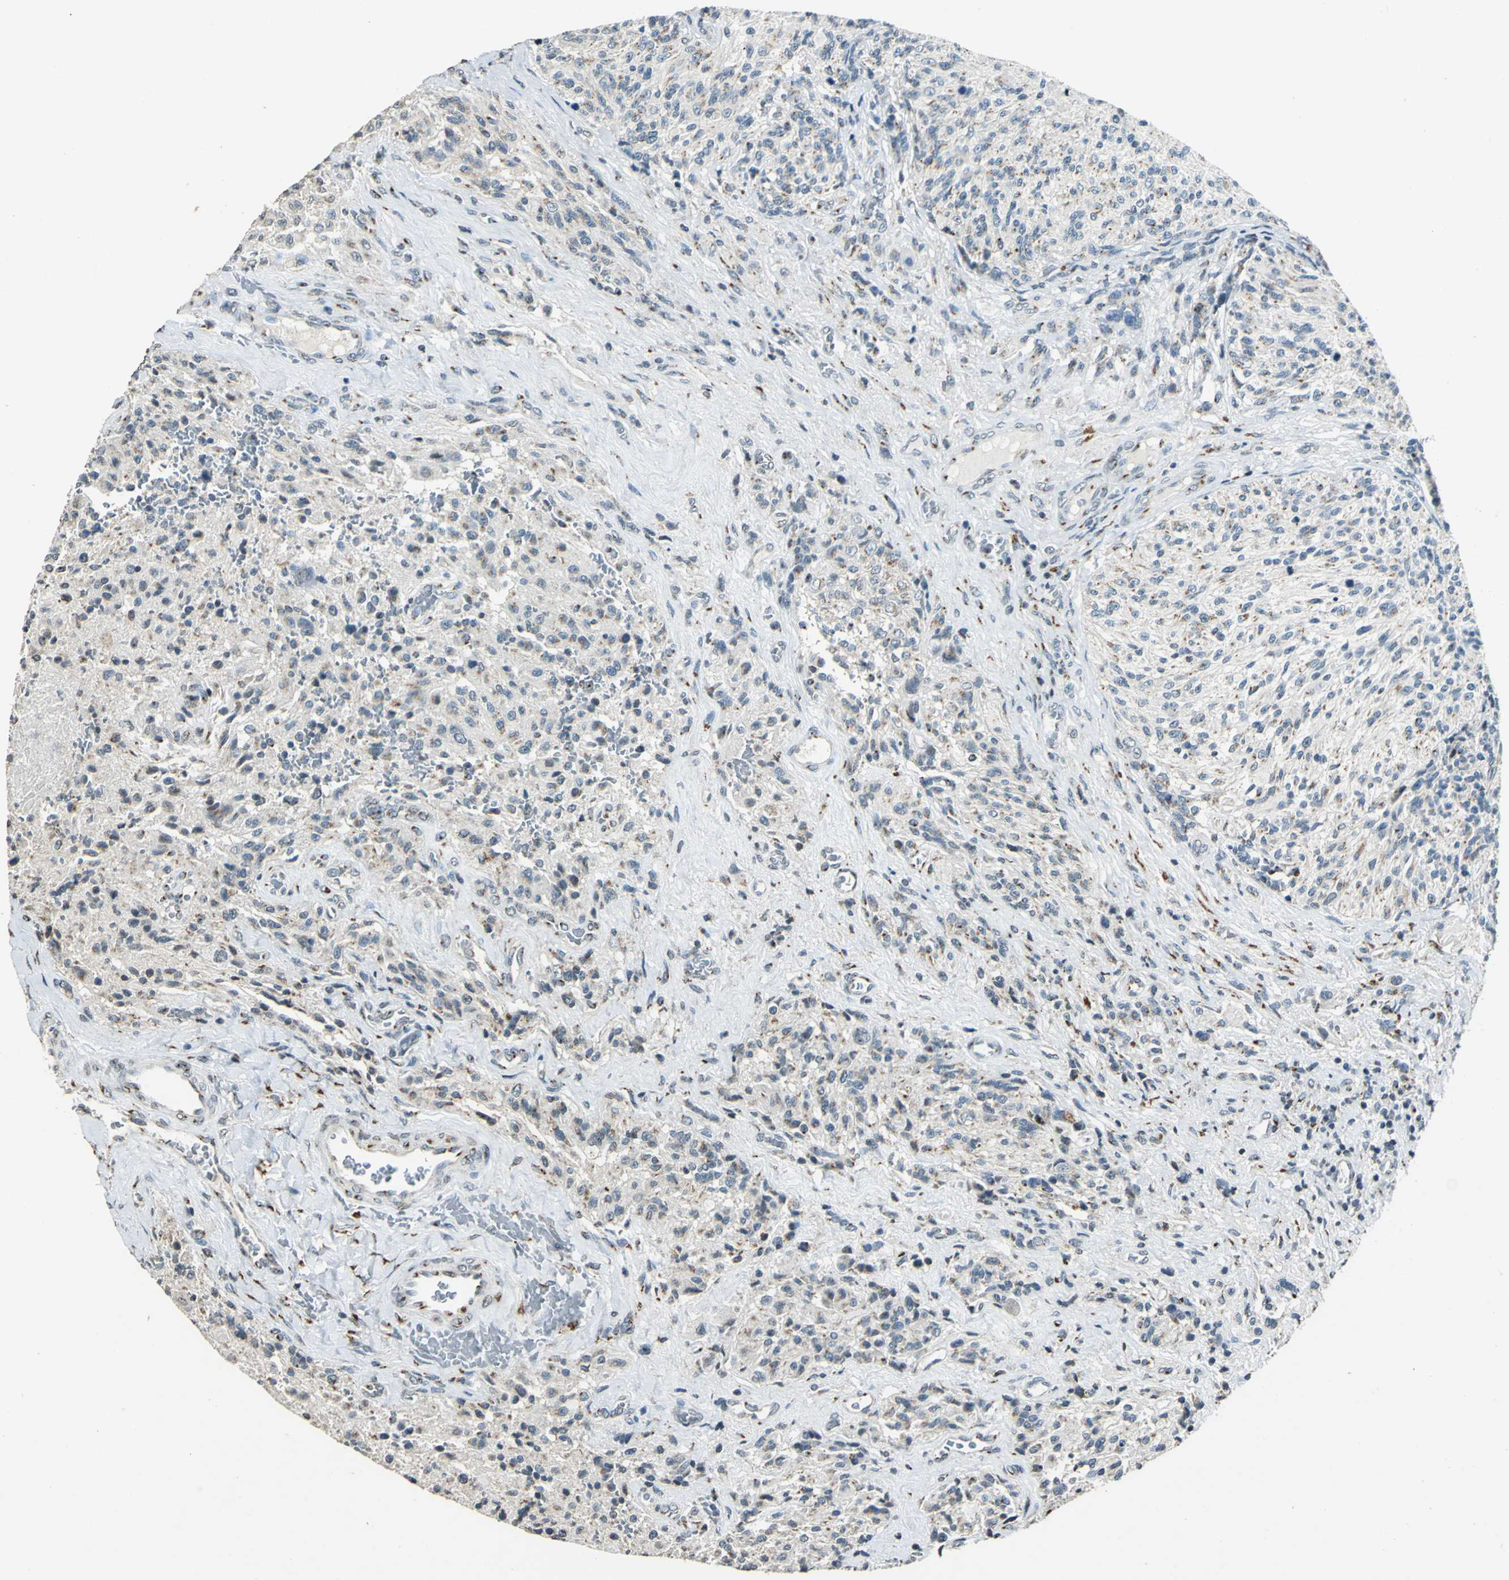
{"staining": {"intensity": "weak", "quantity": "25%-75%", "location": "cytoplasmic/membranous"}, "tissue": "glioma", "cell_type": "Tumor cells", "image_type": "cancer", "snomed": [{"axis": "morphology", "description": "Normal tissue, NOS"}, {"axis": "morphology", "description": "Glioma, malignant, High grade"}, {"axis": "topography", "description": "Cerebral cortex"}], "caption": "Immunohistochemistry histopathology image of glioma stained for a protein (brown), which demonstrates low levels of weak cytoplasmic/membranous staining in approximately 25%-75% of tumor cells.", "gene": "TMEM115", "patient": {"sex": "male", "age": 56}}